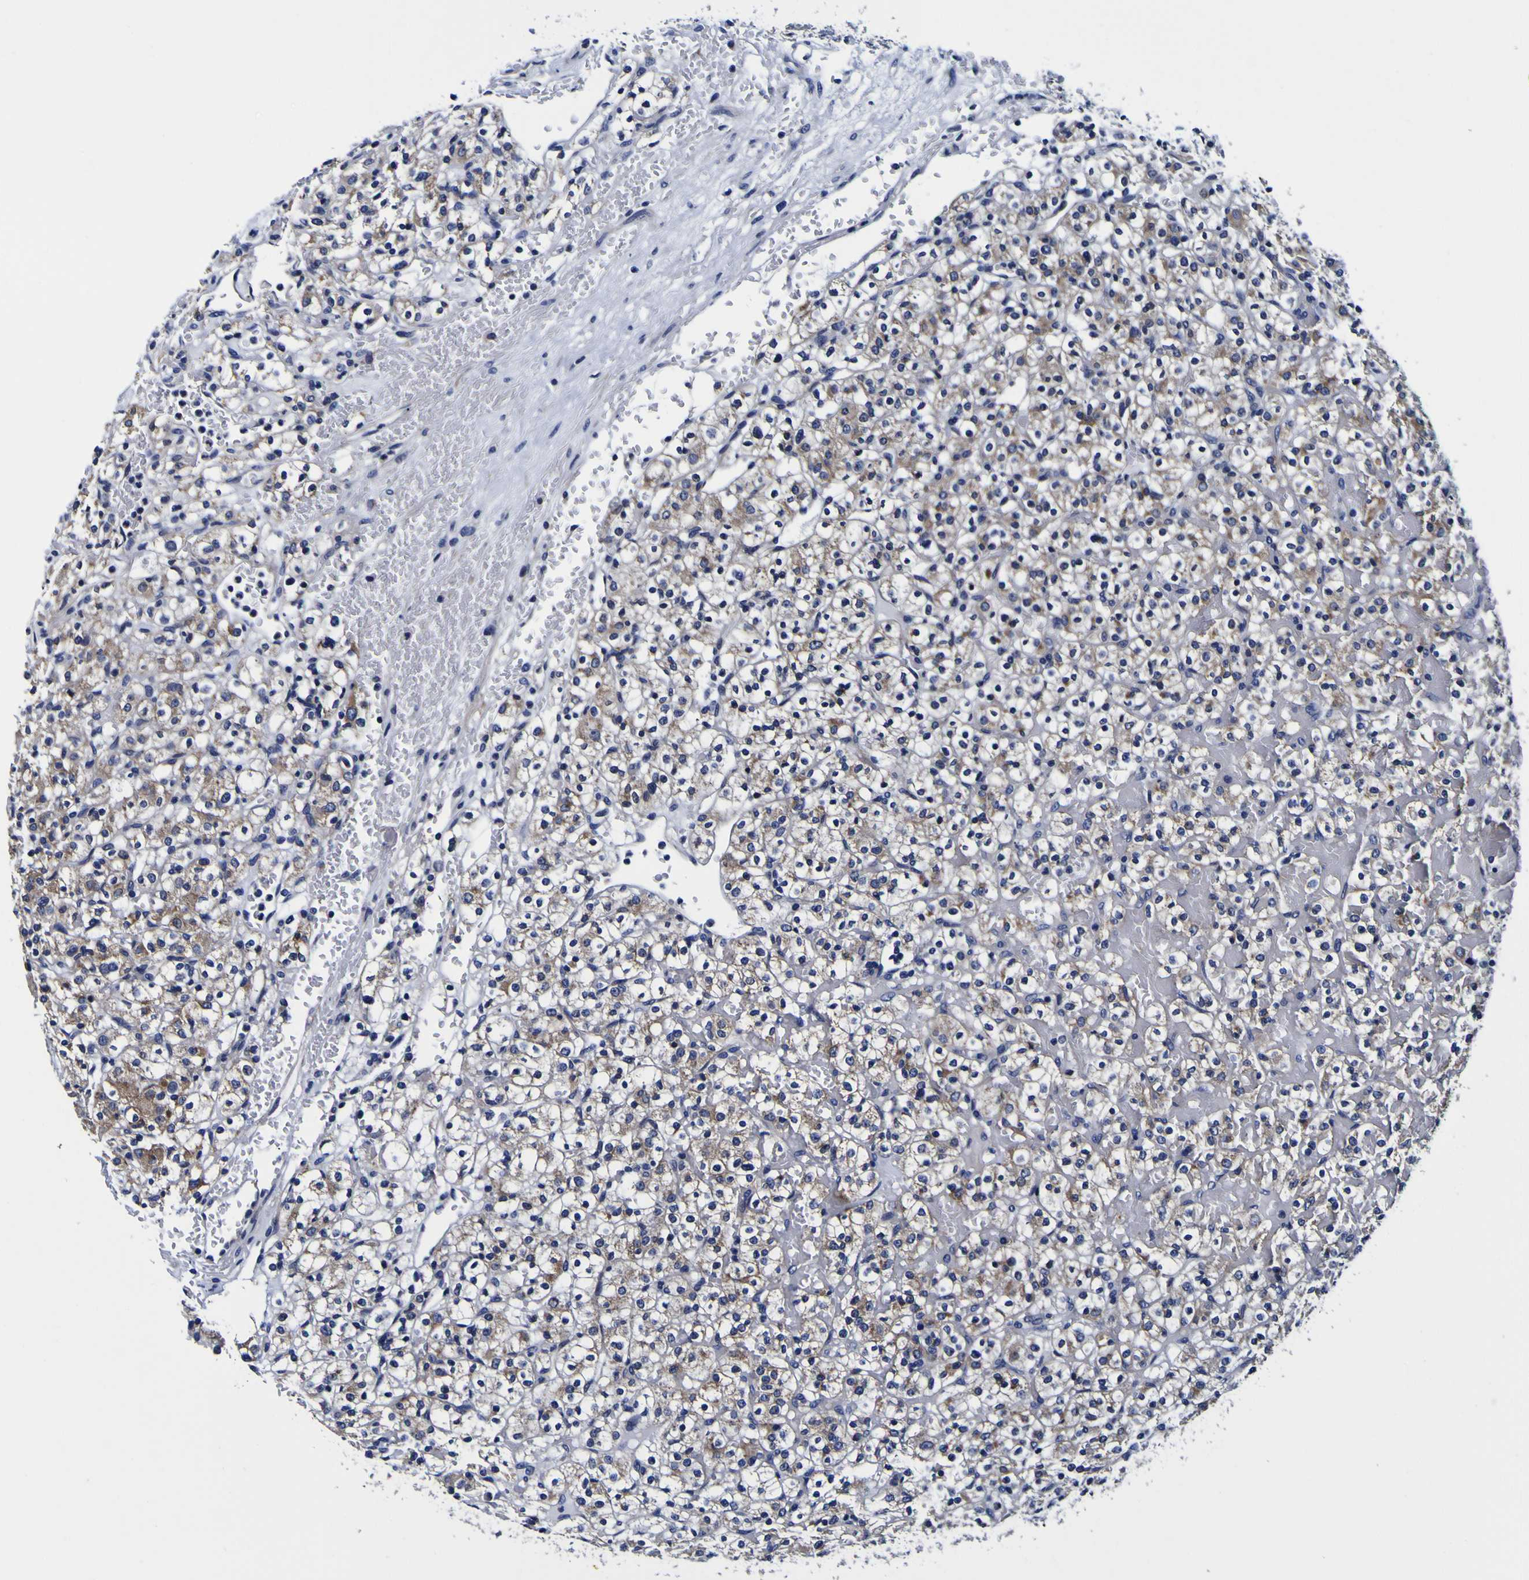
{"staining": {"intensity": "moderate", "quantity": "25%-75%", "location": "cytoplasmic/membranous"}, "tissue": "renal cancer", "cell_type": "Tumor cells", "image_type": "cancer", "snomed": [{"axis": "morphology", "description": "Normal tissue, NOS"}, {"axis": "morphology", "description": "Adenocarcinoma, NOS"}, {"axis": "topography", "description": "Kidney"}], "caption": "Moderate cytoplasmic/membranous positivity for a protein is identified in approximately 25%-75% of tumor cells of renal cancer (adenocarcinoma) using immunohistochemistry (IHC).", "gene": "PDLIM4", "patient": {"sex": "female", "age": 72}}